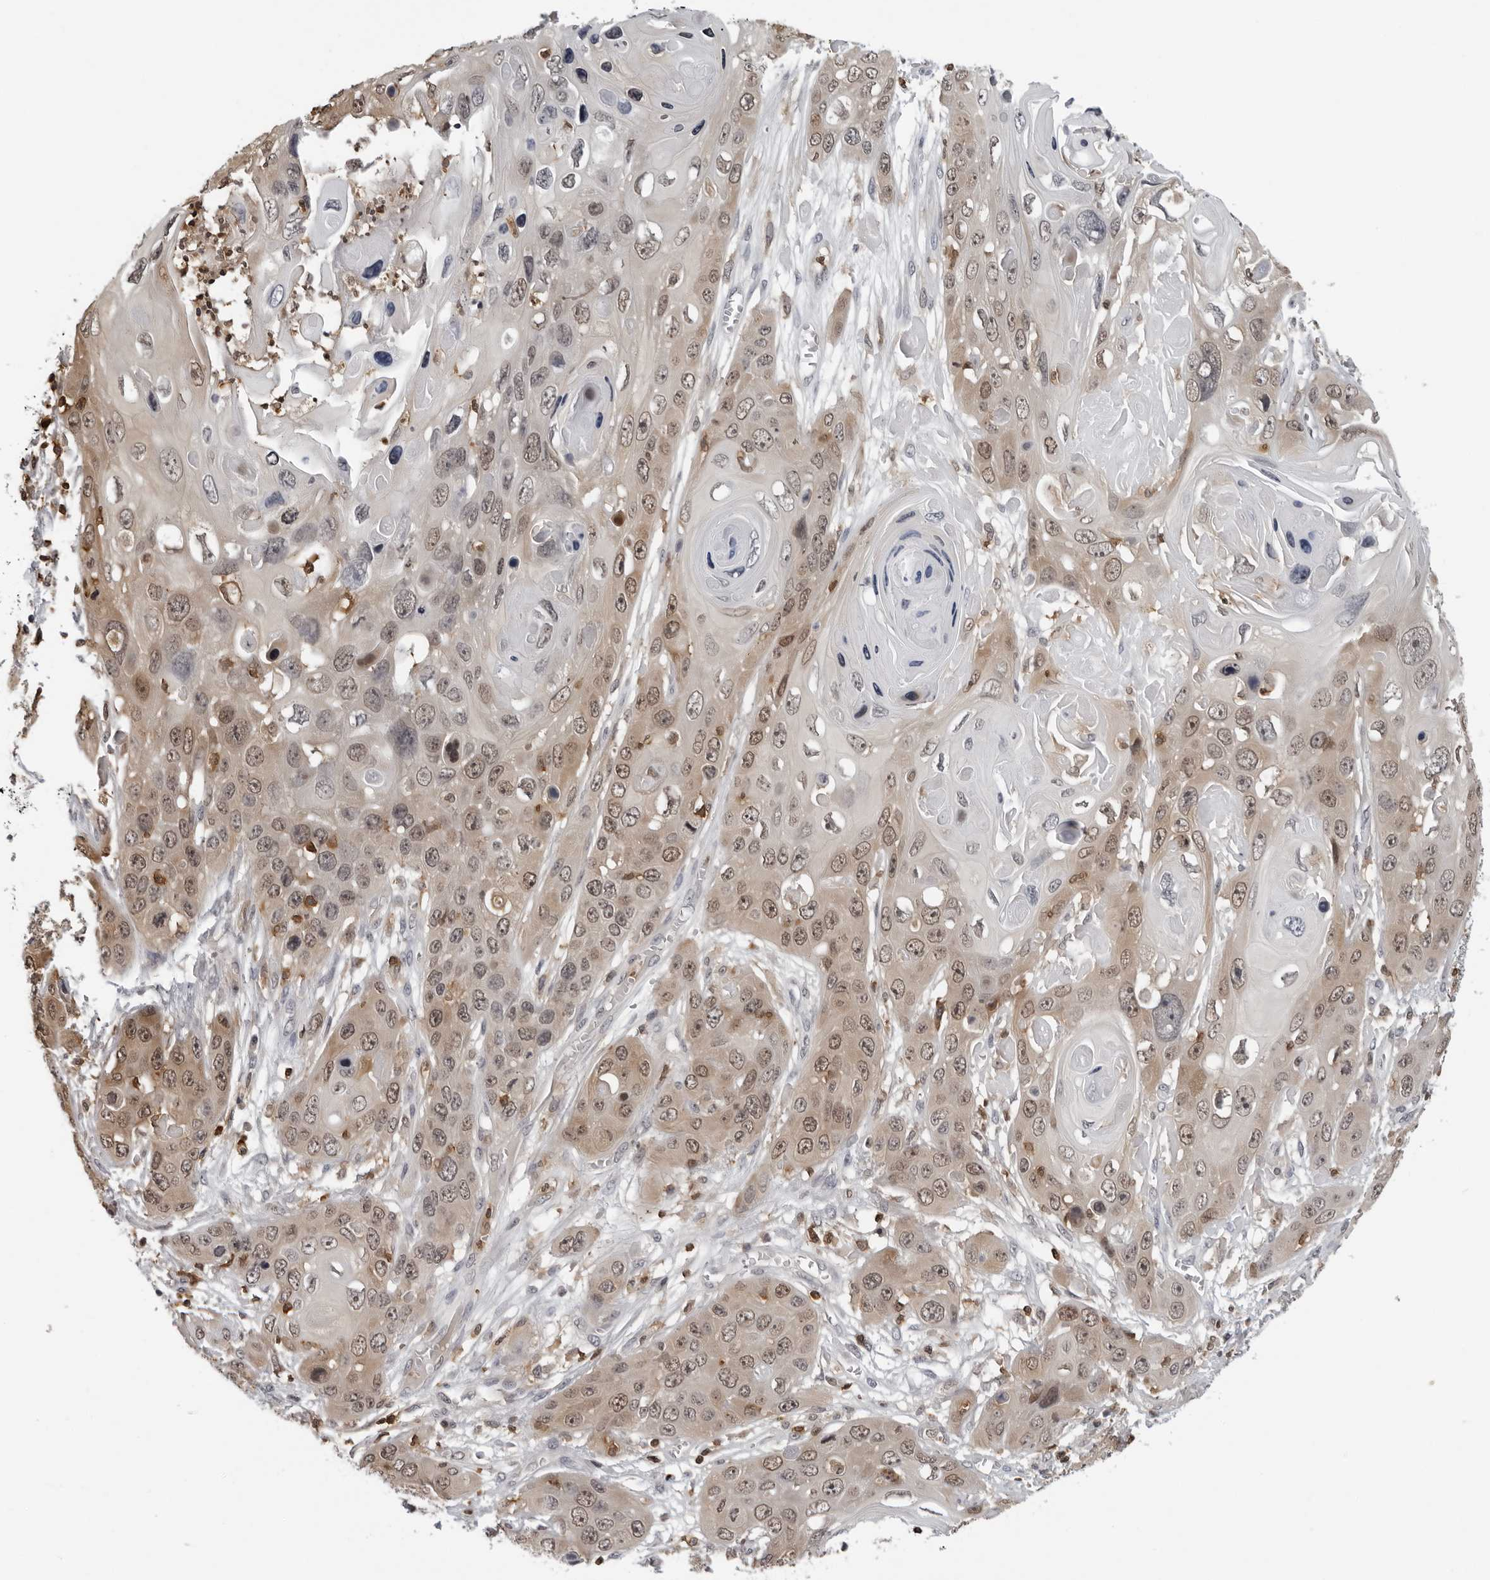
{"staining": {"intensity": "weak", "quantity": ">75%", "location": "cytoplasmic/membranous,nuclear"}, "tissue": "skin cancer", "cell_type": "Tumor cells", "image_type": "cancer", "snomed": [{"axis": "morphology", "description": "Squamous cell carcinoma, NOS"}, {"axis": "topography", "description": "Skin"}], "caption": "Immunohistochemical staining of skin cancer shows weak cytoplasmic/membranous and nuclear protein staining in about >75% of tumor cells.", "gene": "HSPH1", "patient": {"sex": "male", "age": 55}}